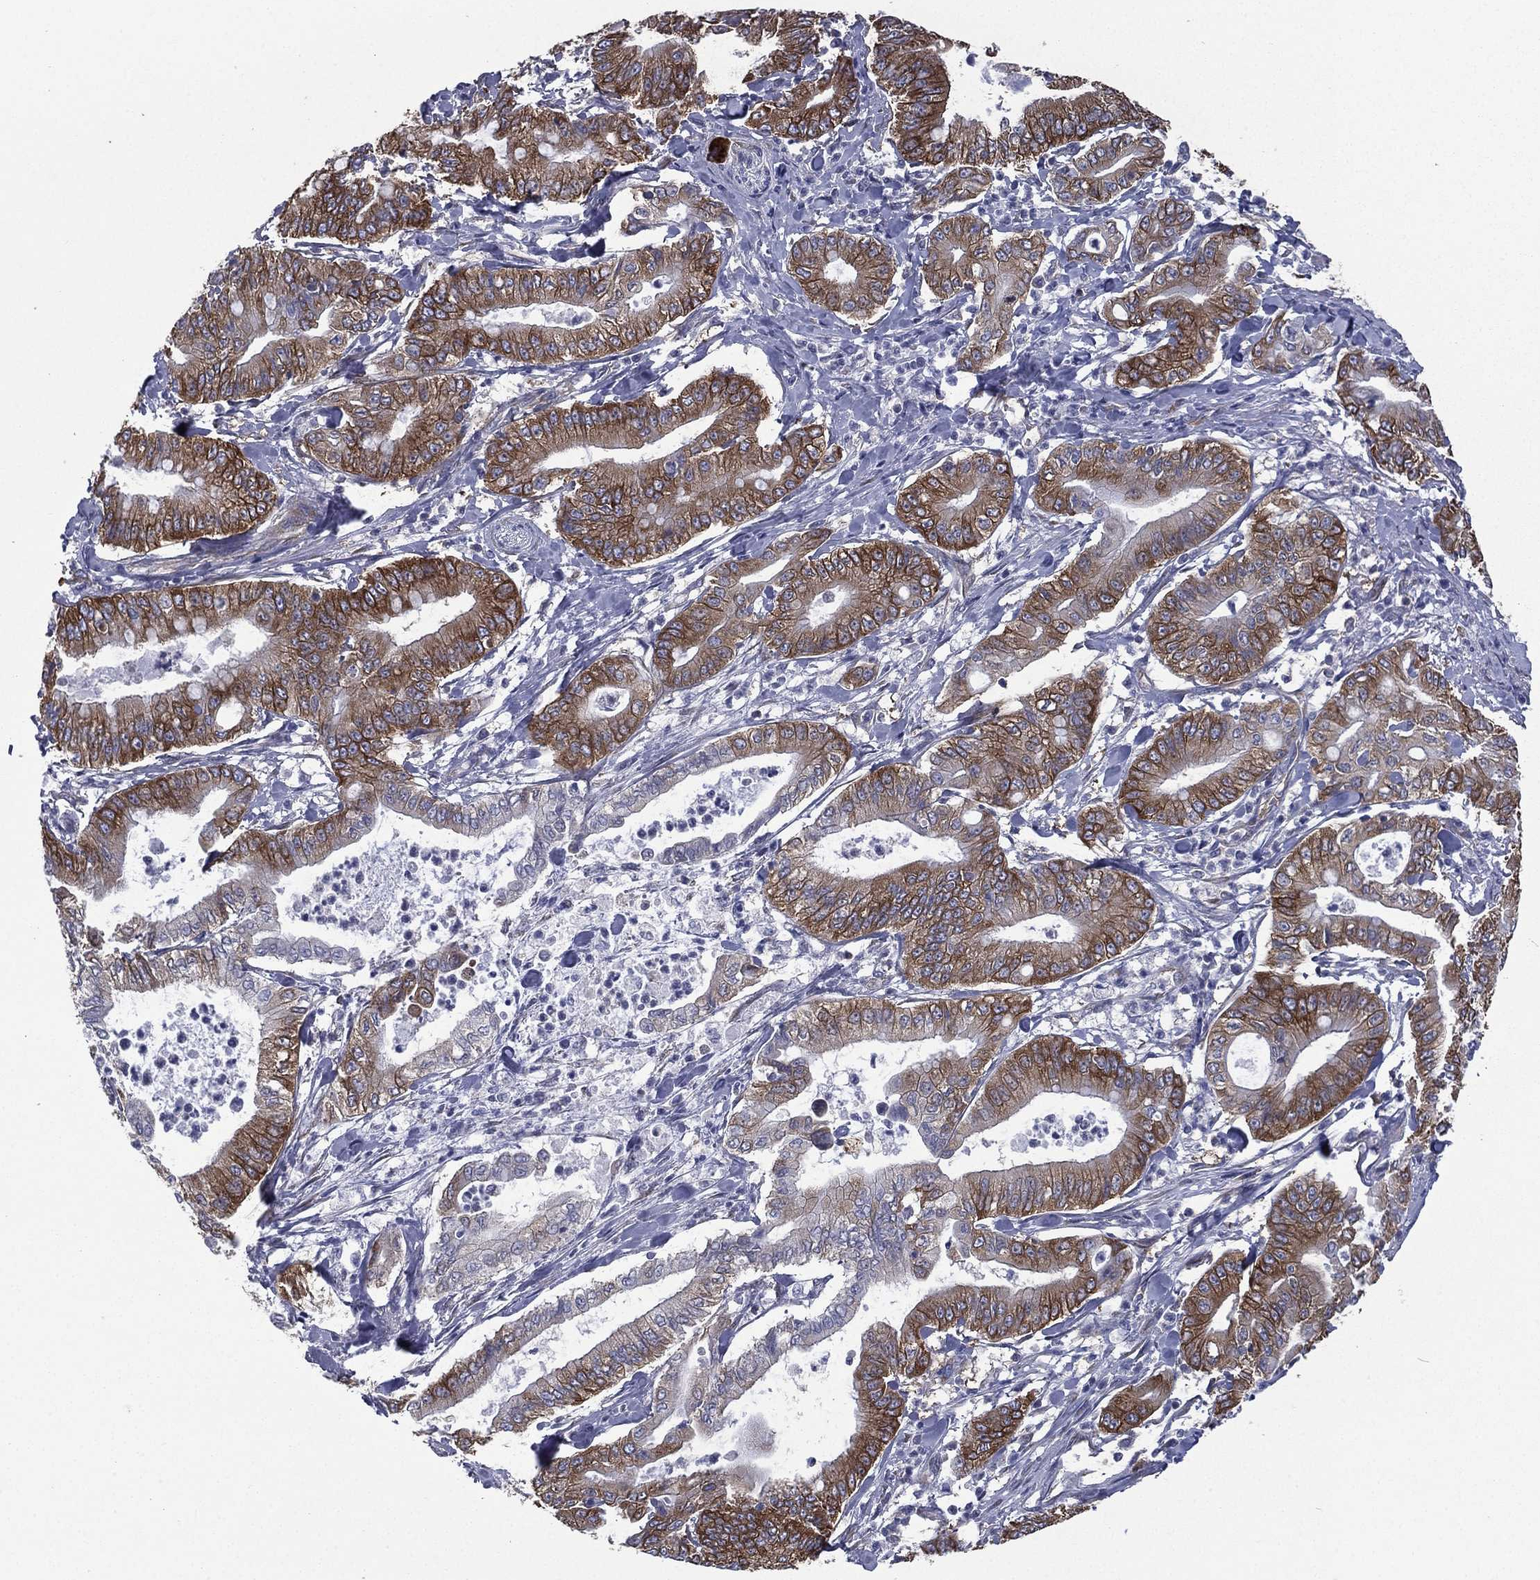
{"staining": {"intensity": "strong", "quantity": "25%-75%", "location": "cytoplasmic/membranous"}, "tissue": "pancreatic cancer", "cell_type": "Tumor cells", "image_type": "cancer", "snomed": [{"axis": "morphology", "description": "Adenocarcinoma, NOS"}, {"axis": "topography", "description": "Pancreas"}], "caption": "Immunohistochemistry (IHC) photomicrograph of human pancreatic cancer (adenocarcinoma) stained for a protein (brown), which shows high levels of strong cytoplasmic/membranous expression in about 25%-75% of tumor cells.", "gene": "FARSA", "patient": {"sex": "male", "age": 71}}